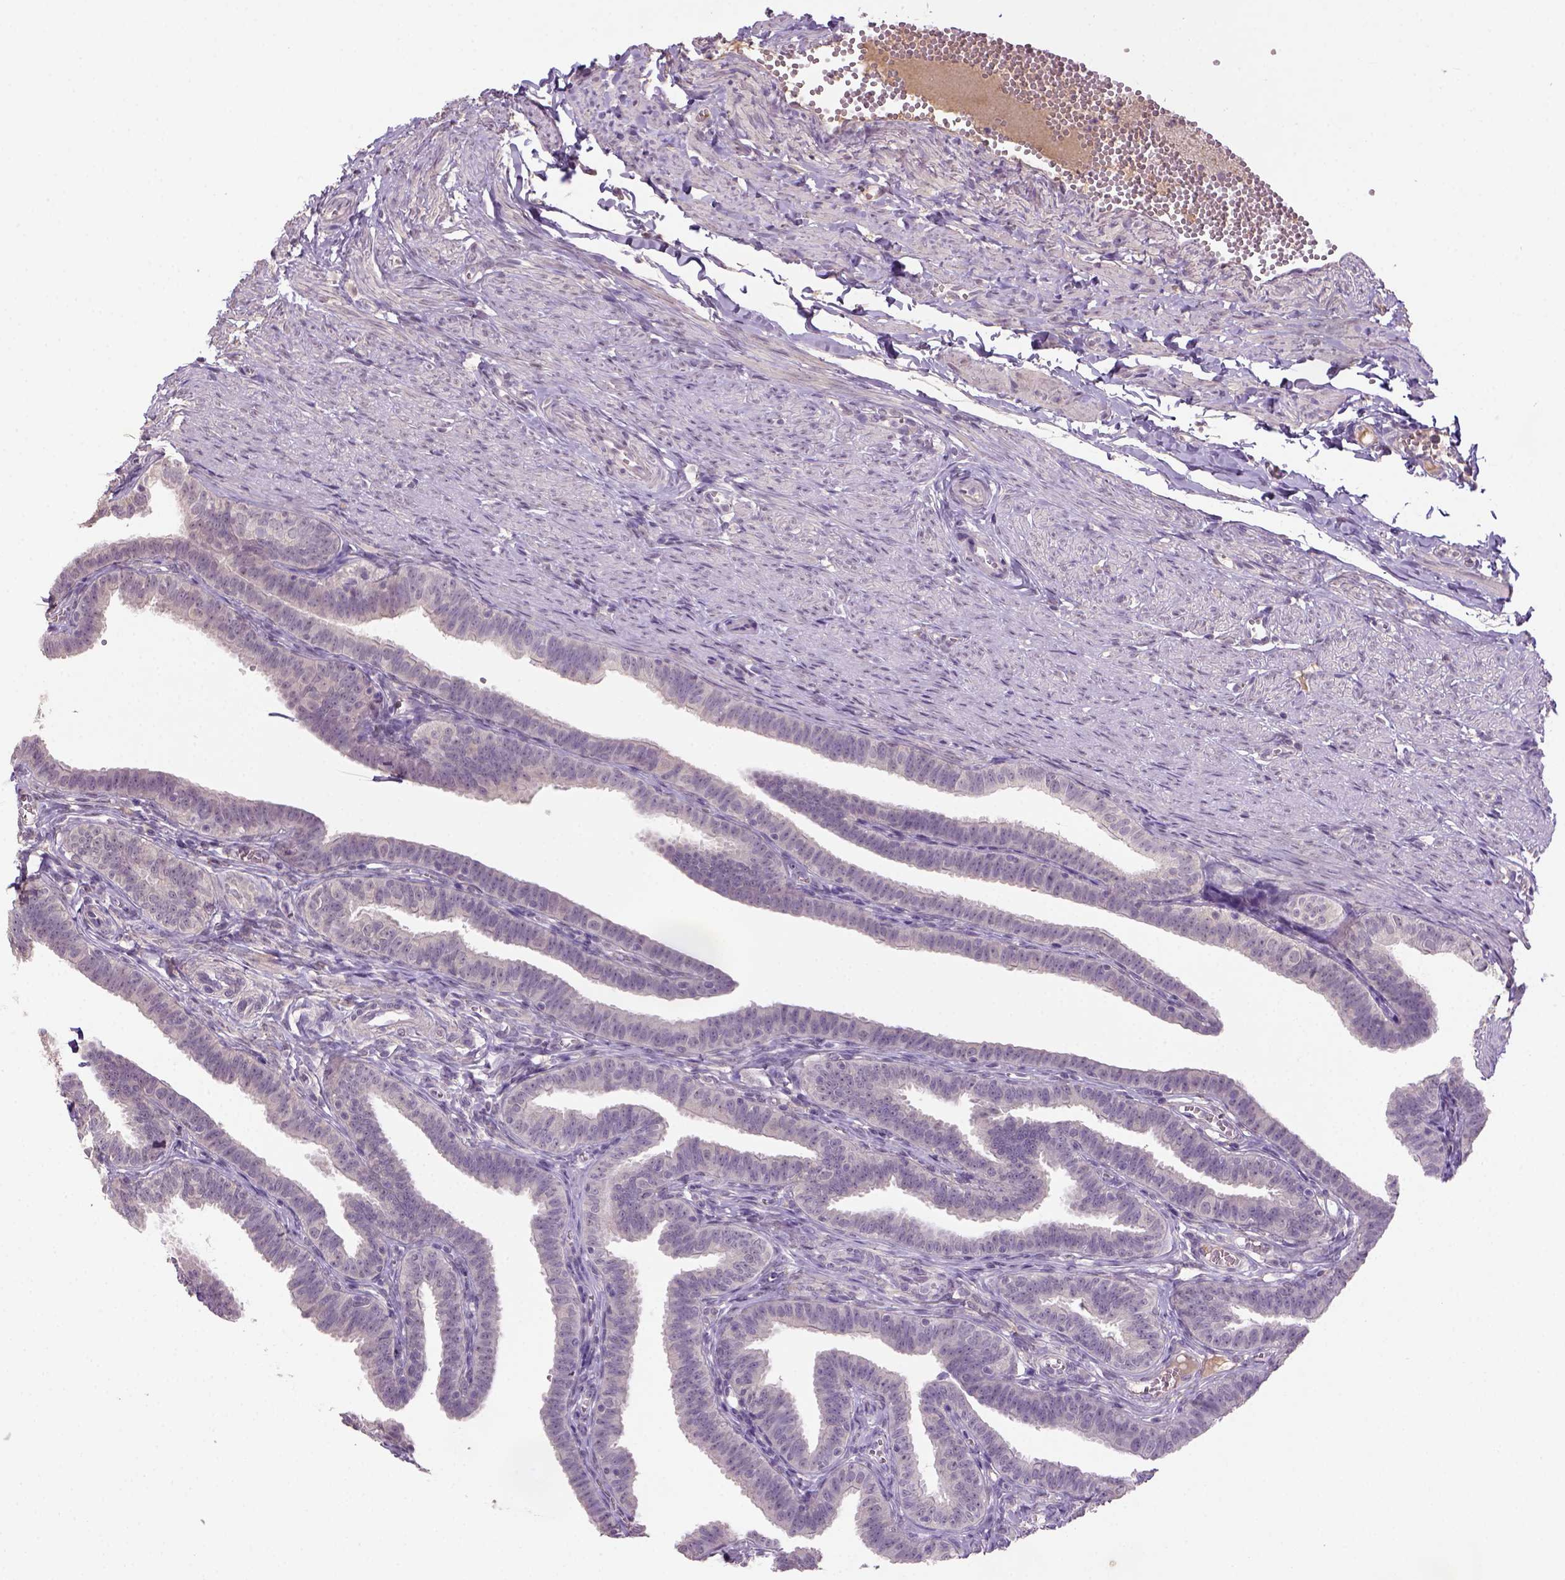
{"staining": {"intensity": "negative", "quantity": "none", "location": "none"}, "tissue": "fallopian tube", "cell_type": "Glandular cells", "image_type": "normal", "snomed": [{"axis": "morphology", "description": "Normal tissue, NOS"}, {"axis": "topography", "description": "Fallopian tube"}], "caption": "The immunohistochemistry (IHC) image has no significant expression in glandular cells of fallopian tube. The staining was performed using DAB (3,3'-diaminobenzidine) to visualize the protein expression in brown, while the nuclei were stained in blue with hematoxylin (Magnification: 20x).", "gene": "NLGN2", "patient": {"sex": "female", "age": 25}}